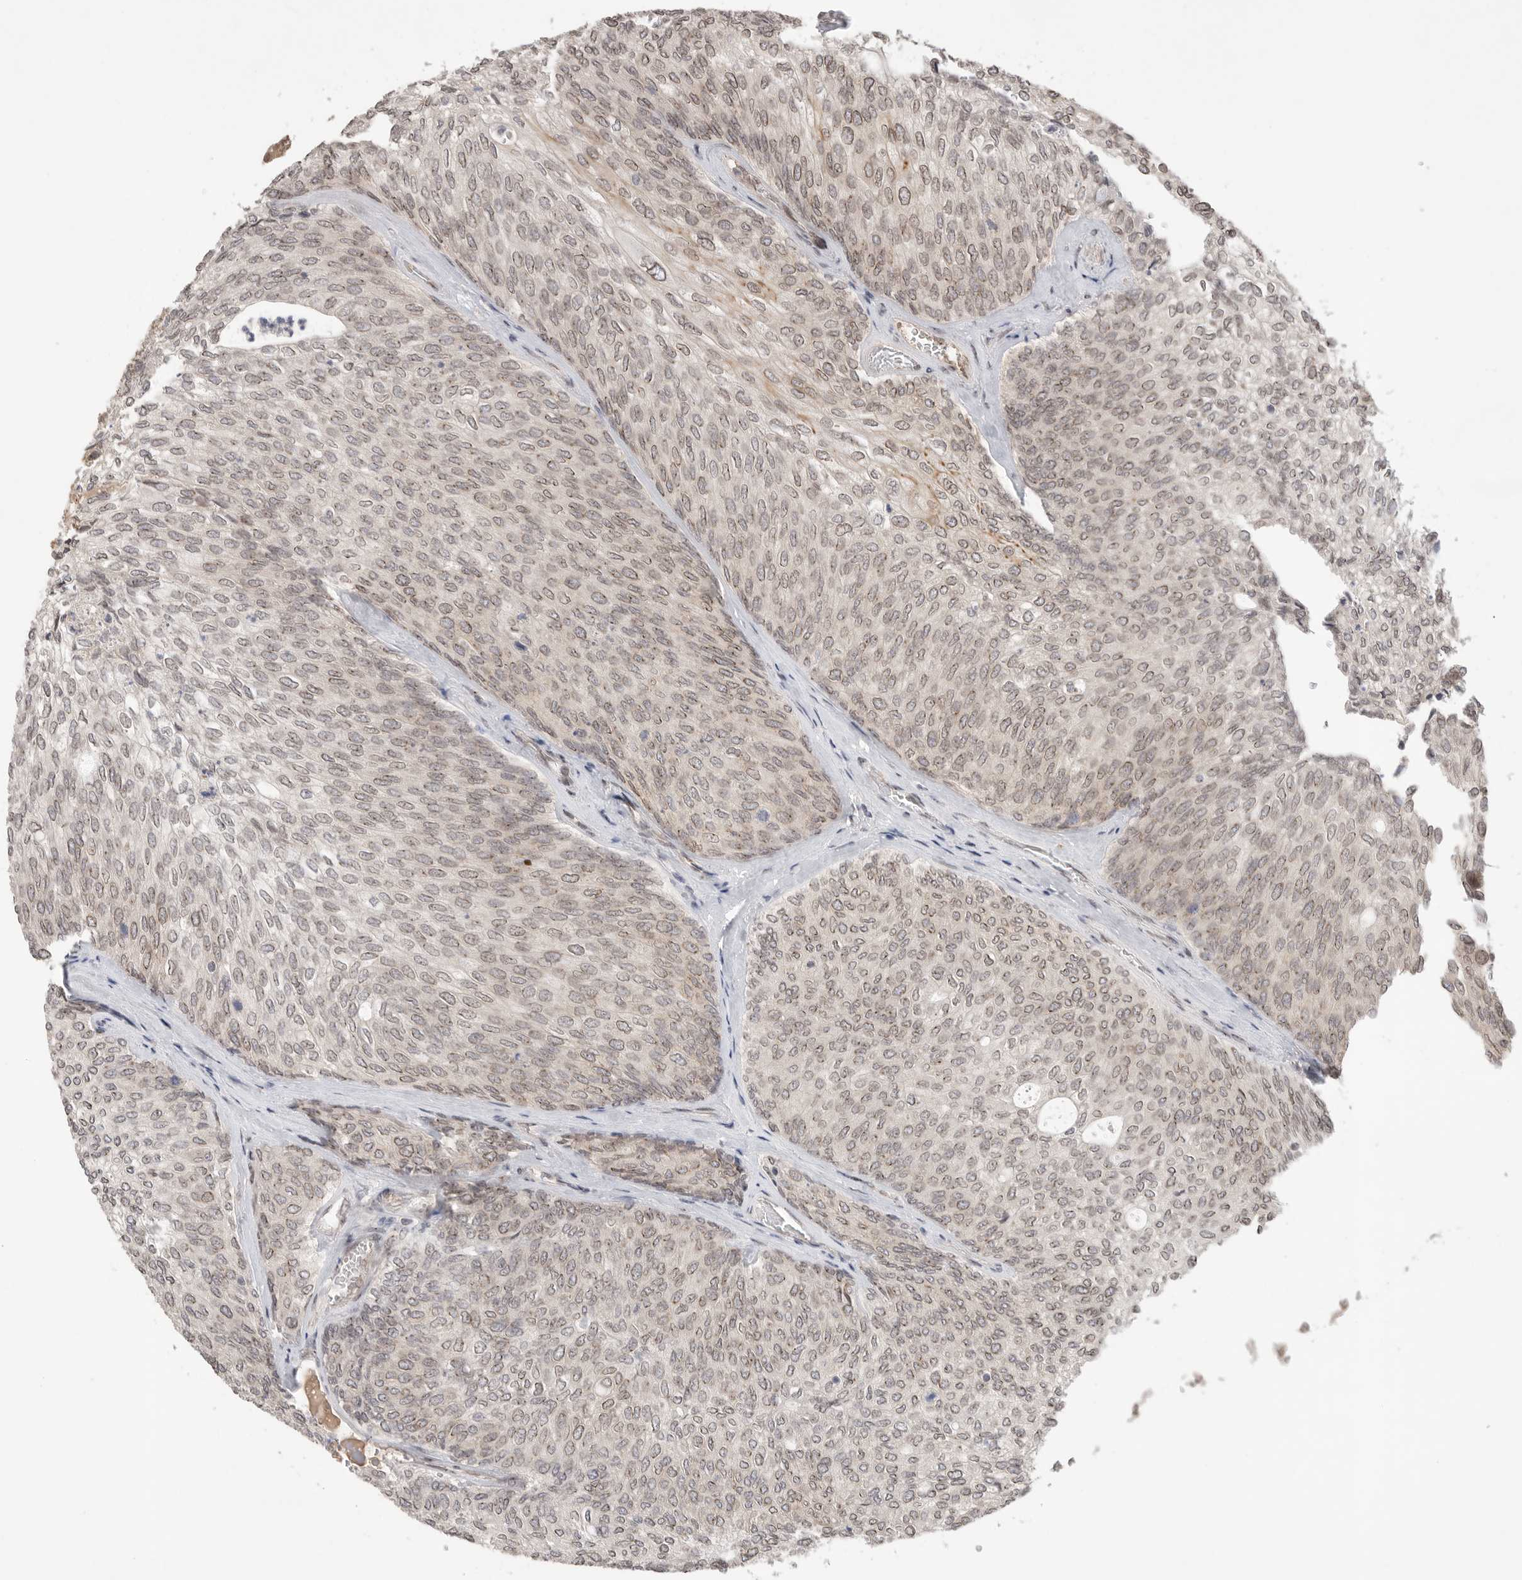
{"staining": {"intensity": "moderate", "quantity": "25%-75%", "location": "cytoplasmic/membranous,nuclear"}, "tissue": "urothelial cancer", "cell_type": "Tumor cells", "image_type": "cancer", "snomed": [{"axis": "morphology", "description": "Urothelial carcinoma, Low grade"}, {"axis": "topography", "description": "Urinary bladder"}], "caption": "IHC micrograph of urothelial cancer stained for a protein (brown), which reveals medium levels of moderate cytoplasmic/membranous and nuclear expression in about 25%-75% of tumor cells.", "gene": "LEMD3", "patient": {"sex": "female", "age": 79}}